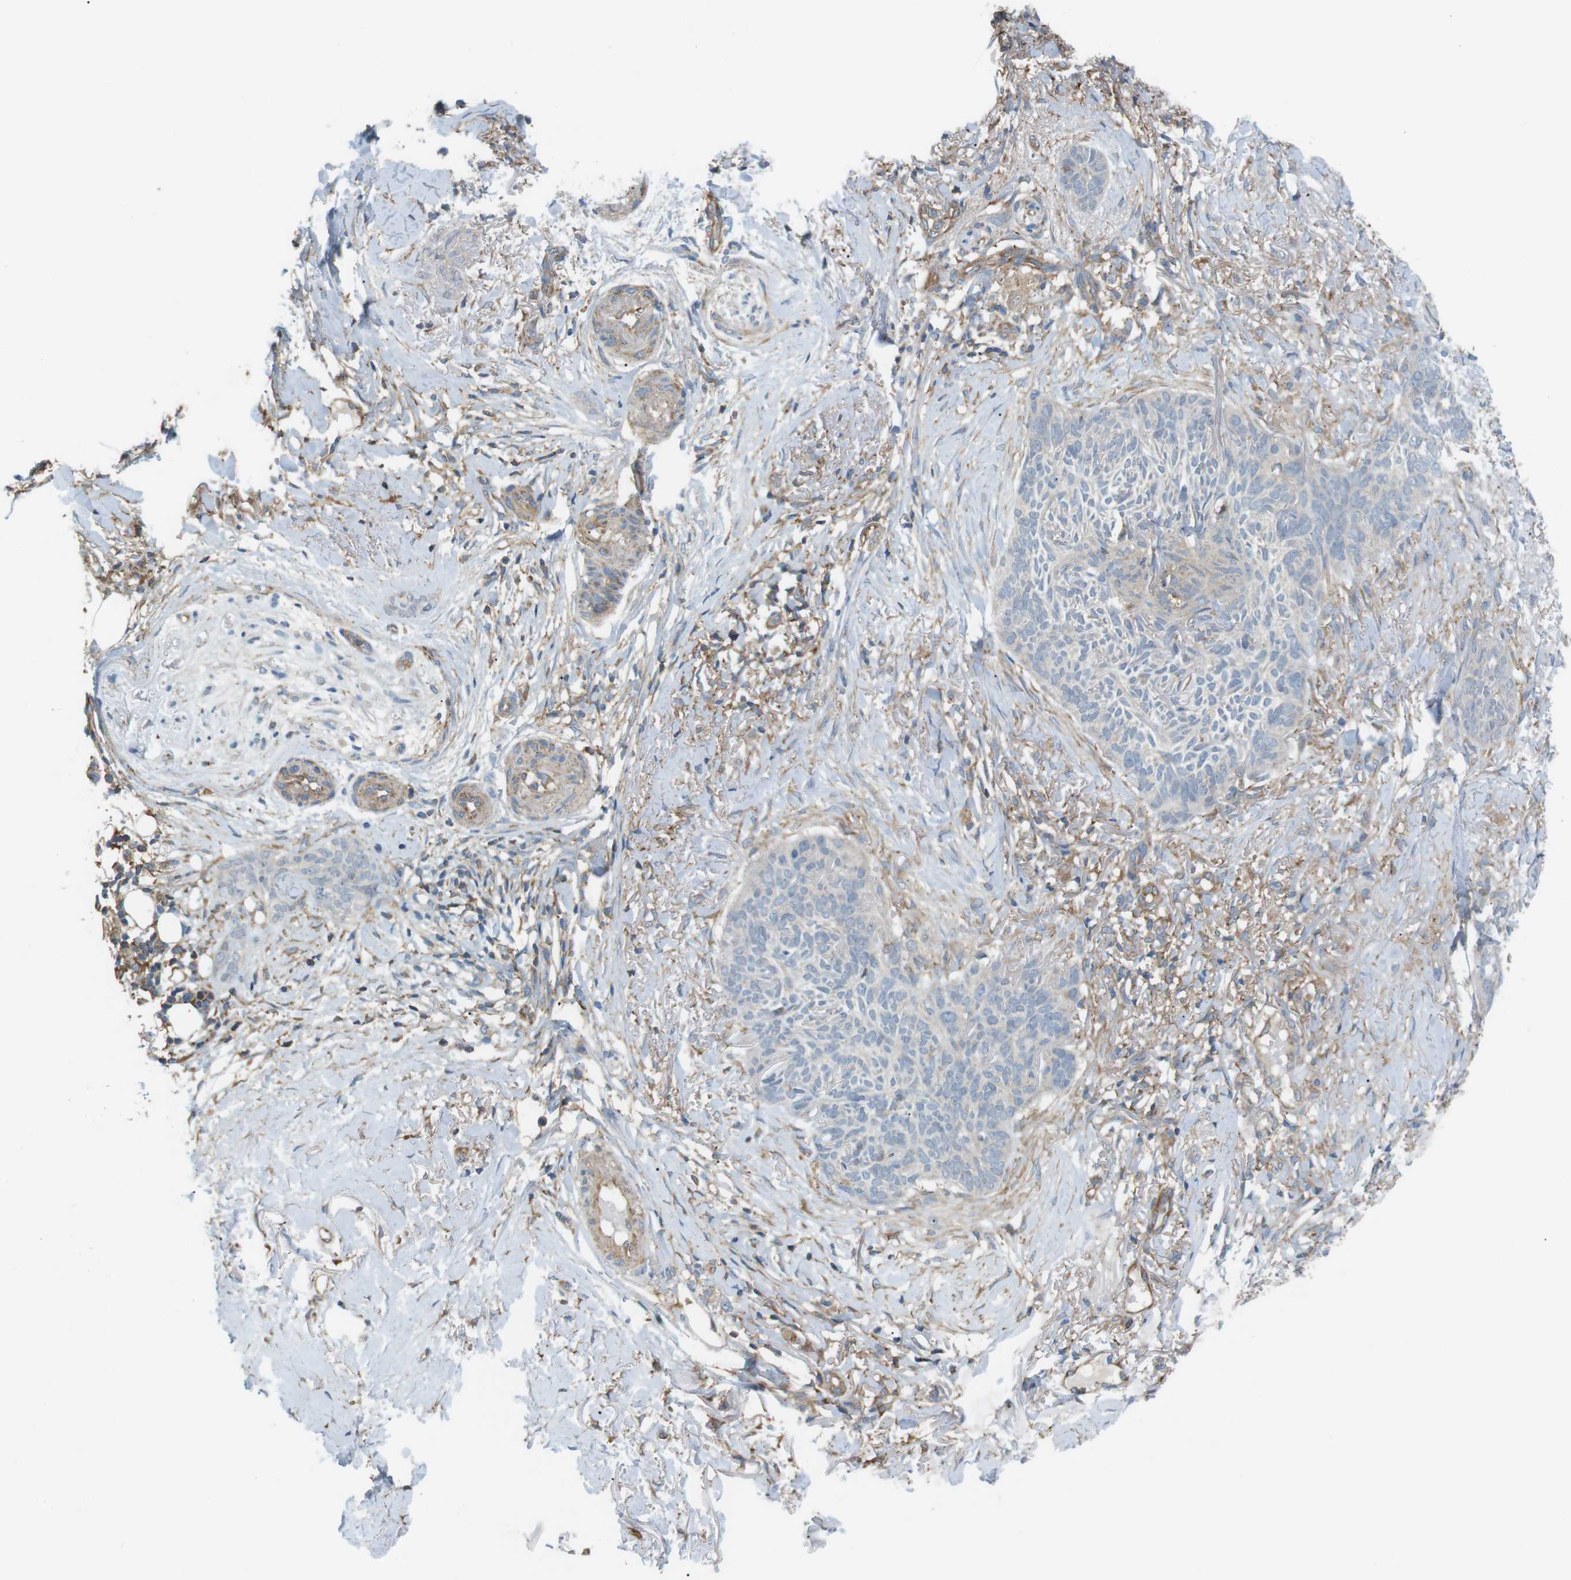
{"staining": {"intensity": "negative", "quantity": "none", "location": "none"}, "tissue": "skin cancer", "cell_type": "Tumor cells", "image_type": "cancer", "snomed": [{"axis": "morphology", "description": "Basal cell carcinoma"}, {"axis": "topography", "description": "Skin"}], "caption": "Tumor cells are negative for brown protein staining in skin basal cell carcinoma.", "gene": "PEPD", "patient": {"sex": "female", "age": 84}}